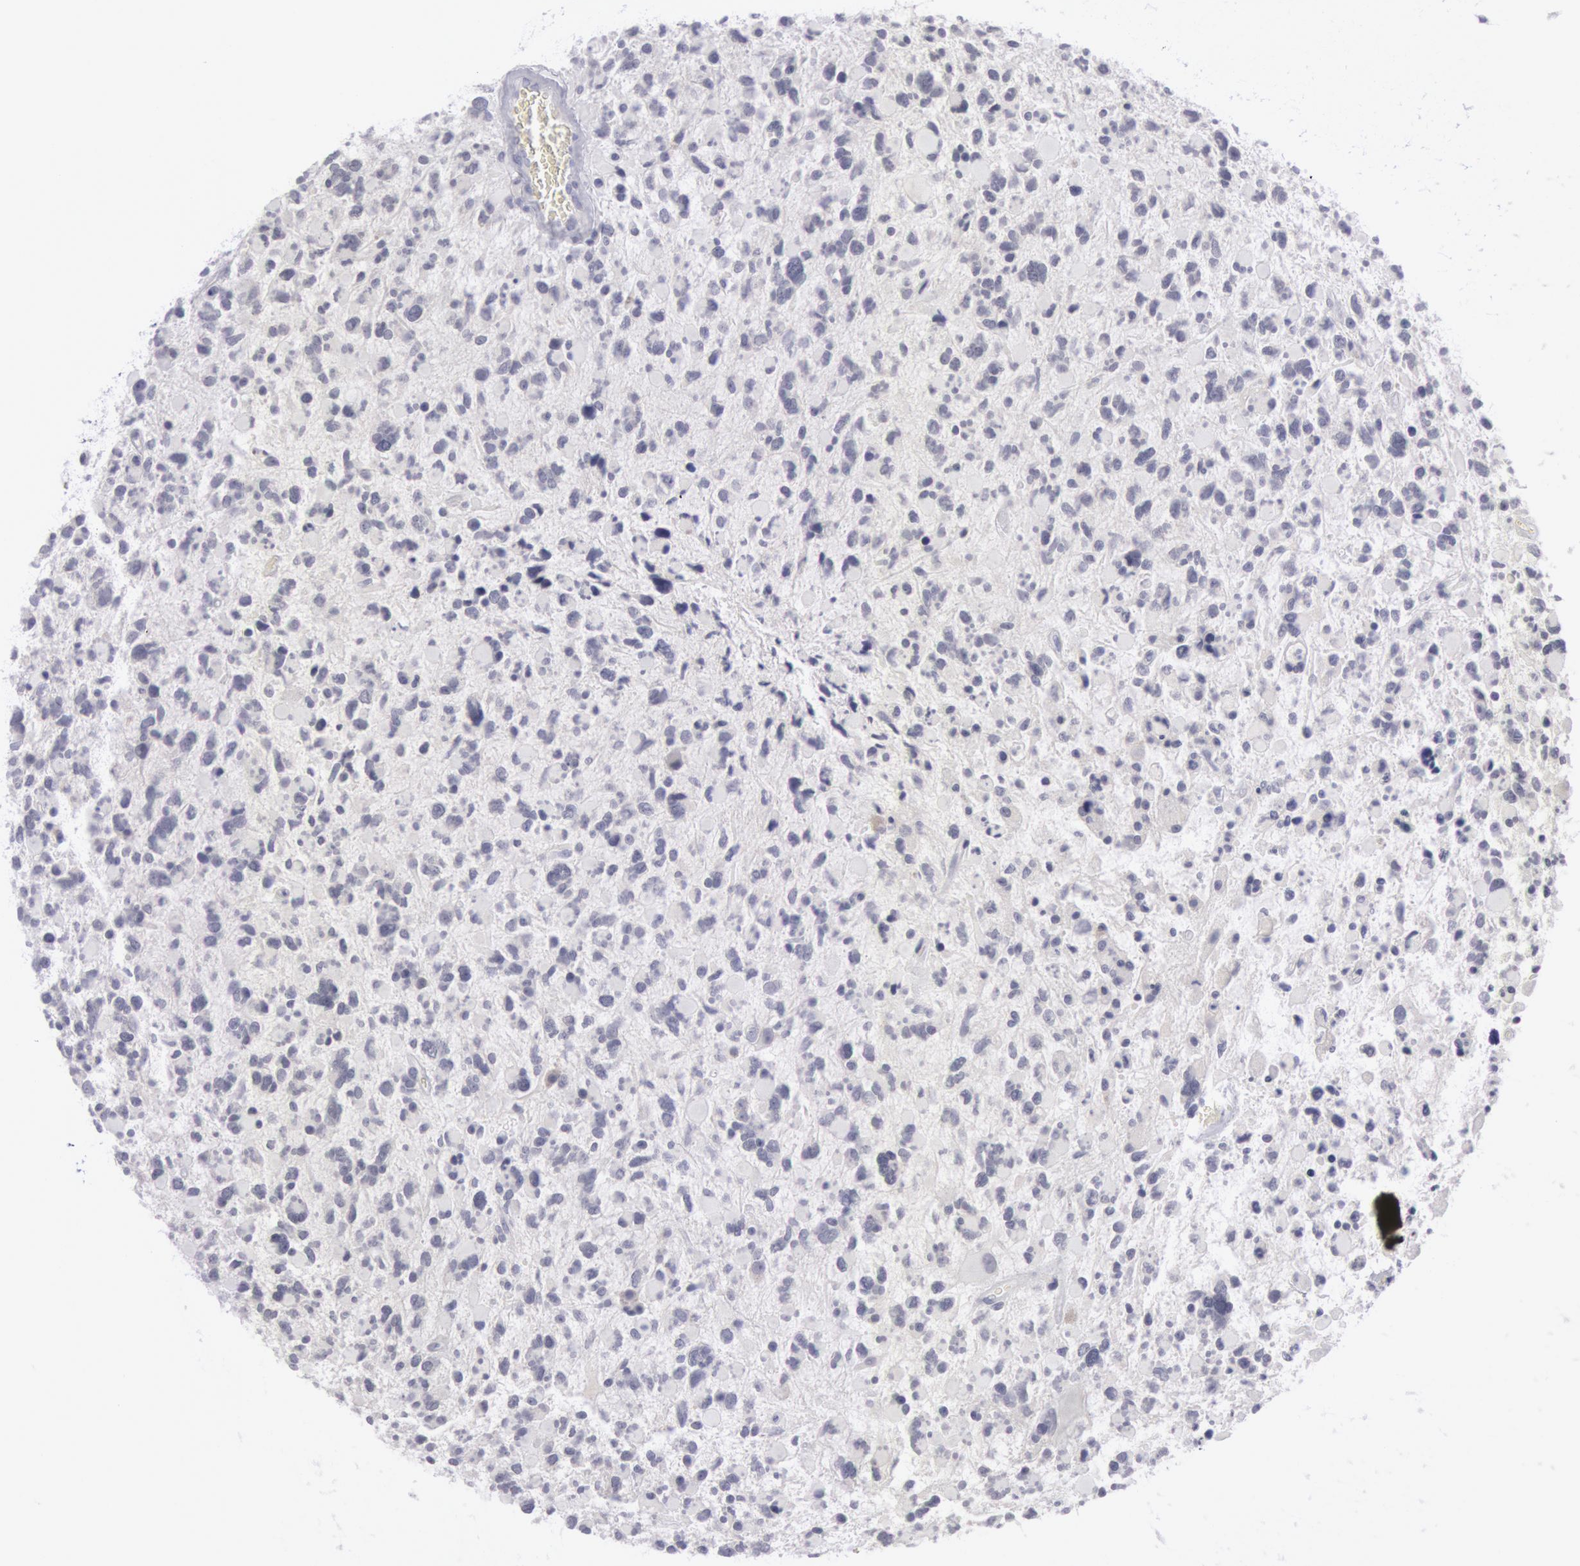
{"staining": {"intensity": "negative", "quantity": "none", "location": "none"}, "tissue": "glioma", "cell_type": "Tumor cells", "image_type": "cancer", "snomed": [{"axis": "morphology", "description": "Glioma, malignant, High grade"}, {"axis": "topography", "description": "Brain"}], "caption": "An immunohistochemistry image of glioma is shown. There is no staining in tumor cells of glioma. (Stains: DAB (3,3'-diaminobenzidine) immunohistochemistry (IHC) with hematoxylin counter stain, Microscopy: brightfield microscopy at high magnification).", "gene": "KRT16", "patient": {"sex": "female", "age": 37}}